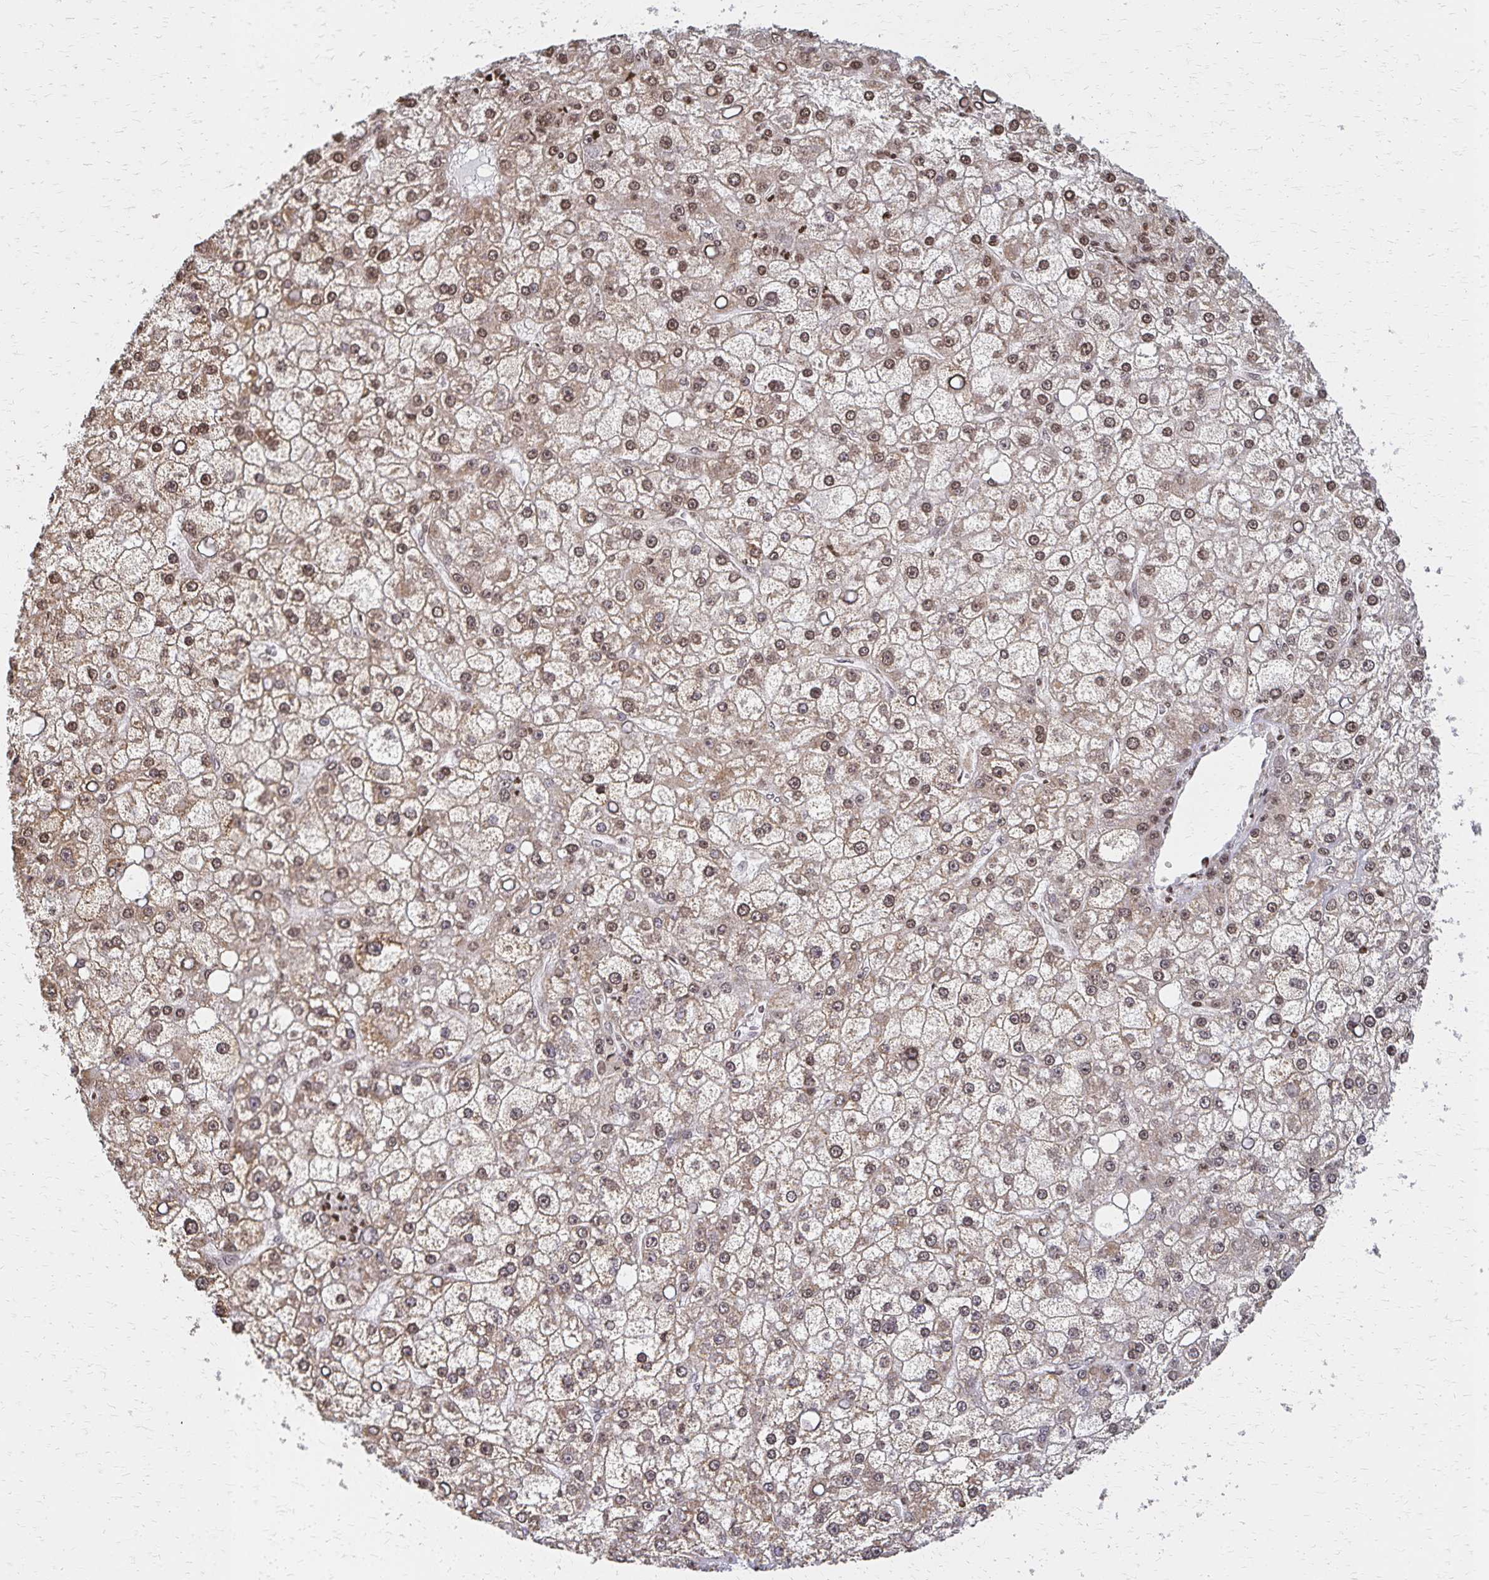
{"staining": {"intensity": "weak", "quantity": ">75%", "location": "cytoplasmic/membranous,nuclear"}, "tissue": "liver cancer", "cell_type": "Tumor cells", "image_type": "cancer", "snomed": [{"axis": "morphology", "description": "Carcinoma, Hepatocellular, NOS"}, {"axis": "topography", "description": "Liver"}], "caption": "Protein staining reveals weak cytoplasmic/membranous and nuclear expression in about >75% of tumor cells in liver hepatocellular carcinoma.", "gene": "HOXA9", "patient": {"sex": "male", "age": 67}}